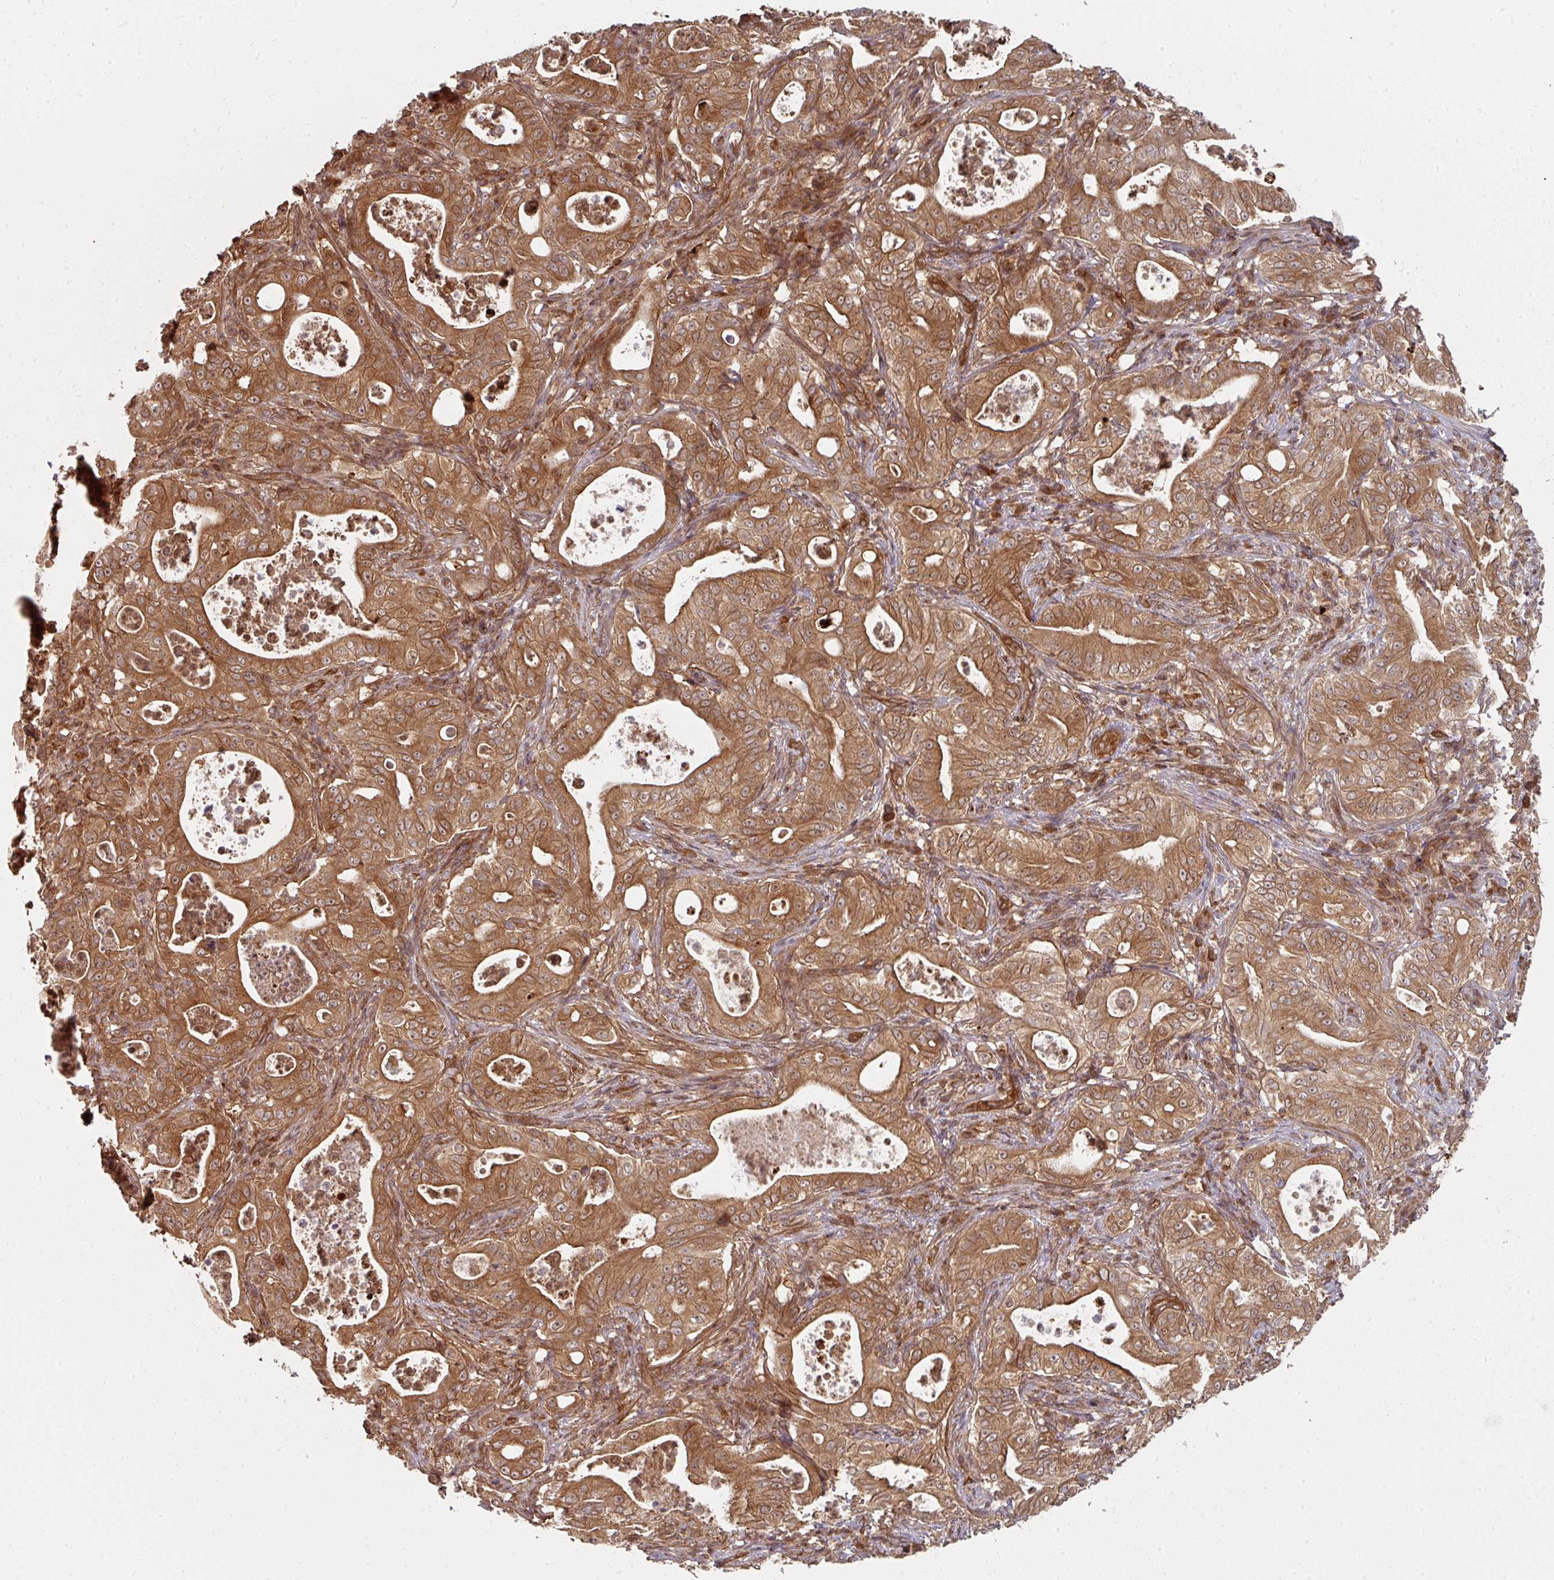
{"staining": {"intensity": "strong", "quantity": ">75%", "location": "cytoplasmic/membranous"}, "tissue": "pancreatic cancer", "cell_type": "Tumor cells", "image_type": "cancer", "snomed": [{"axis": "morphology", "description": "Adenocarcinoma, NOS"}, {"axis": "topography", "description": "Pancreas"}], "caption": "Immunohistochemistry of human adenocarcinoma (pancreatic) demonstrates high levels of strong cytoplasmic/membranous expression in approximately >75% of tumor cells.", "gene": "EIF4EBP2", "patient": {"sex": "male", "age": 71}}